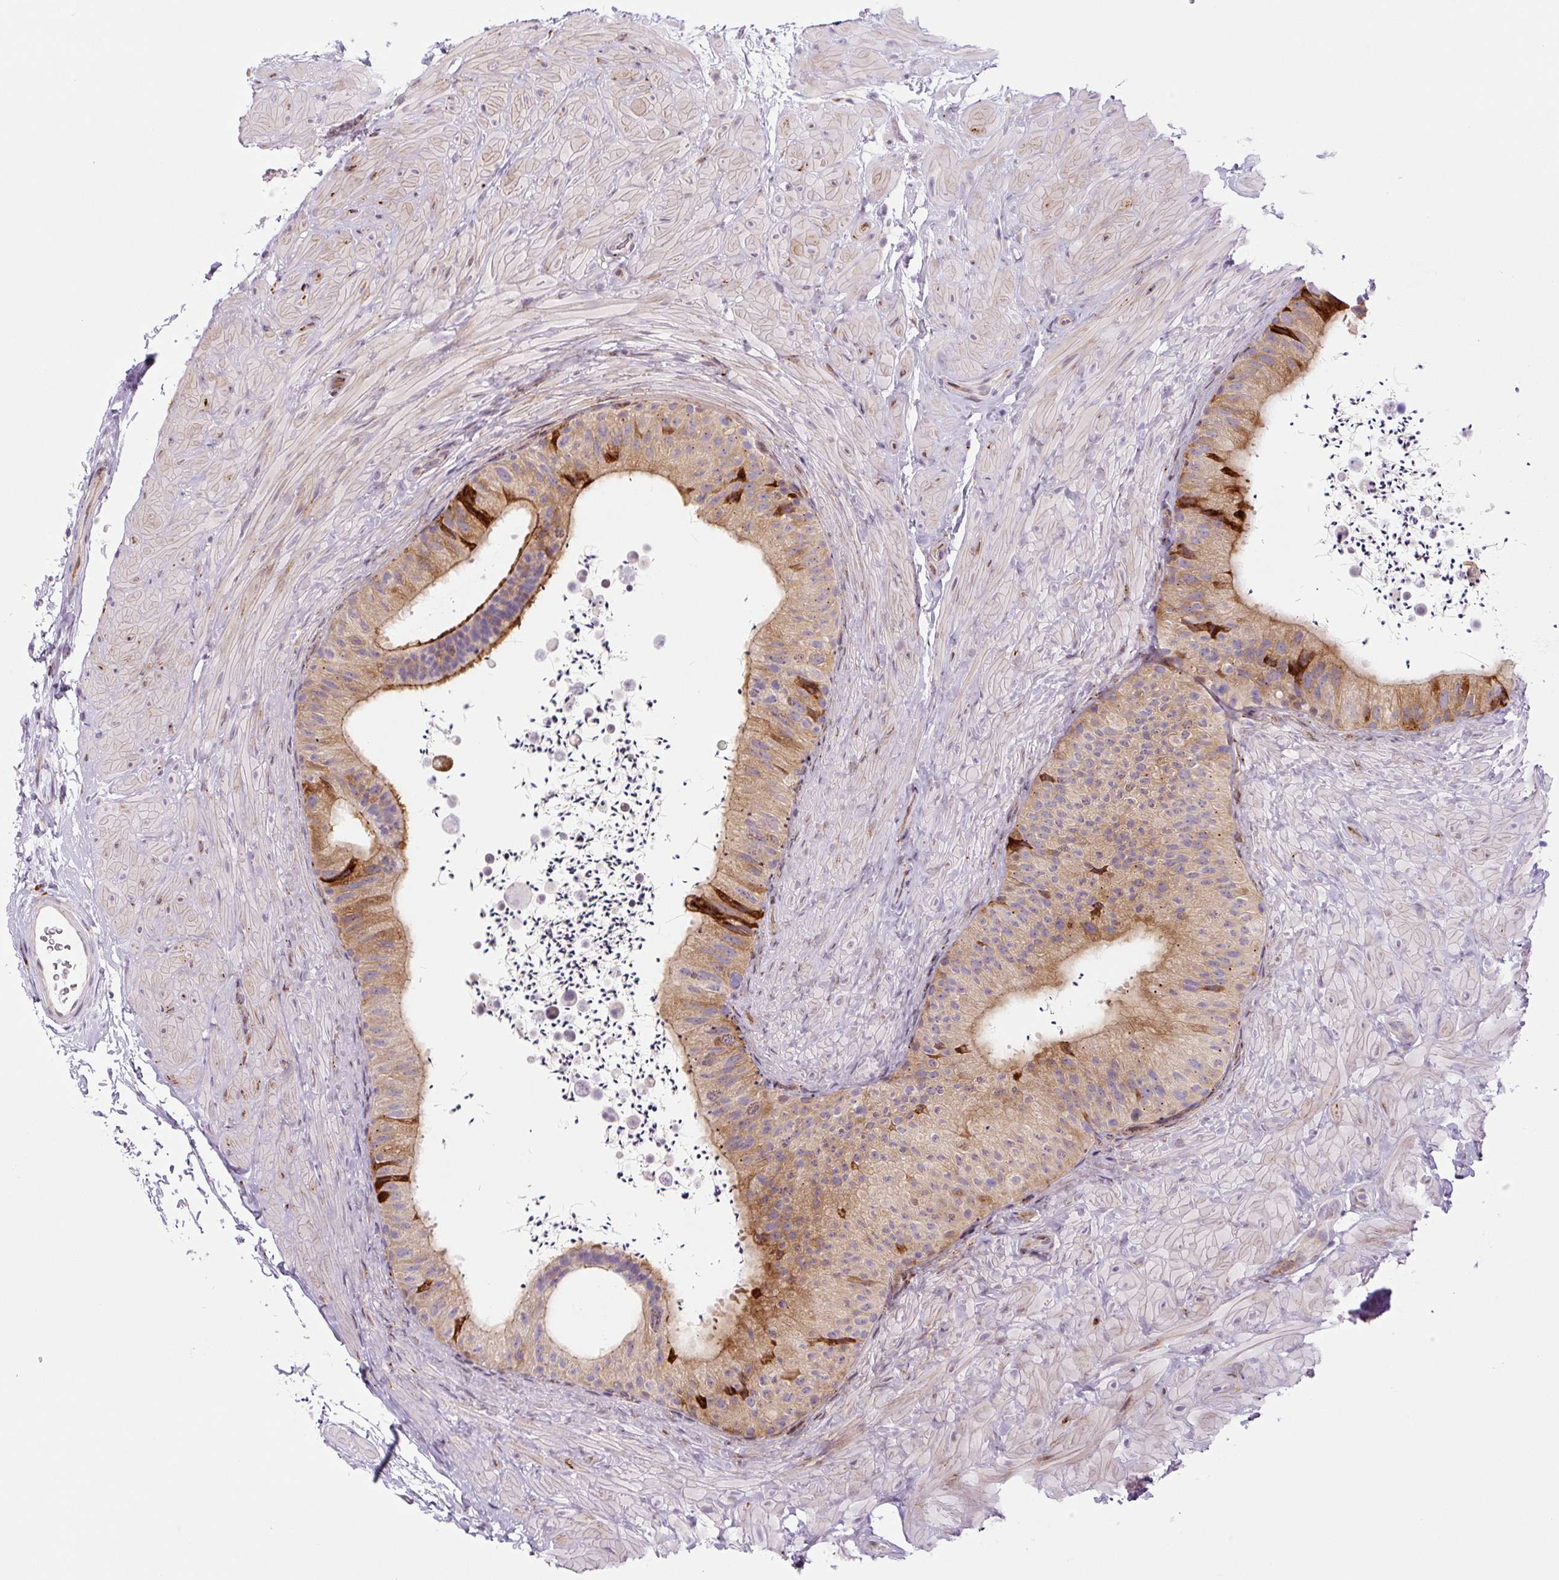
{"staining": {"intensity": "moderate", "quantity": "25%-75%", "location": "cytoplasmic/membranous"}, "tissue": "epididymis", "cell_type": "Glandular cells", "image_type": "normal", "snomed": [{"axis": "morphology", "description": "Normal tissue, NOS"}, {"axis": "topography", "description": "Epididymis"}, {"axis": "topography", "description": "Peripheral nerve tissue"}], "caption": "The histopathology image shows immunohistochemical staining of benign epididymis. There is moderate cytoplasmic/membranous expression is identified in approximately 25%-75% of glandular cells.", "gene": "DISP3", "patient": {"sex": "male", "age": 32}}